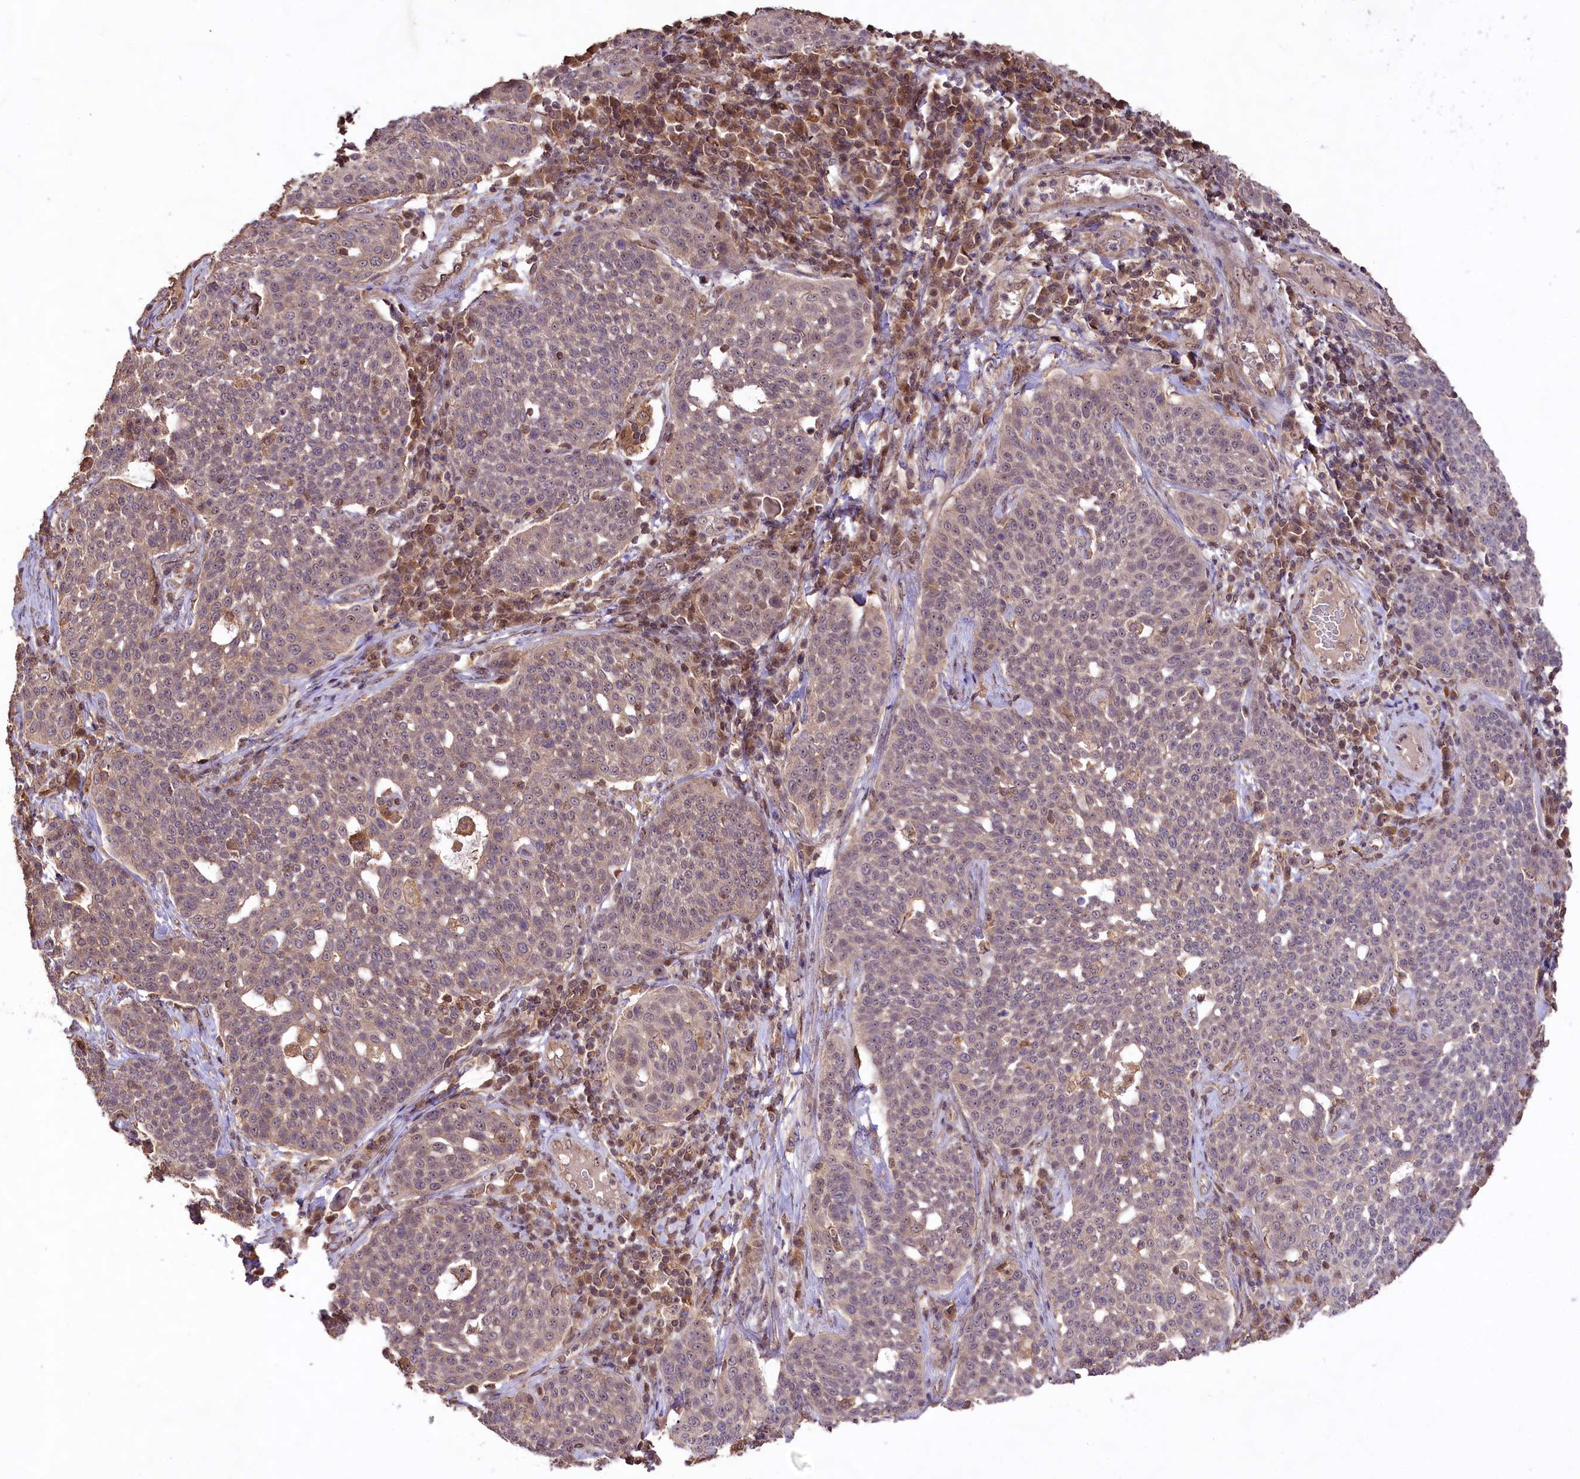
{"staining": {"intensity": "weak", "quantity": "25%-75%", "location": "nuclear"}, "tissue": "cervical cancer", "cell_type": "Tumor cells", "image_type": "cancer", "snomed": [{"axis": "morphology", "description": "Squamous cell carcinoma, NOS"}, {"axis": "topography", "description": "Cervix"}], "caption": "Human squamous cell carcinoma (cervical) stained for a protein (brown) shows weak nuclear positive expression in approximately 25%-75% of tumor cells.", "gene": "RRP8", "patient": {"sex": "female", "age": 34}}